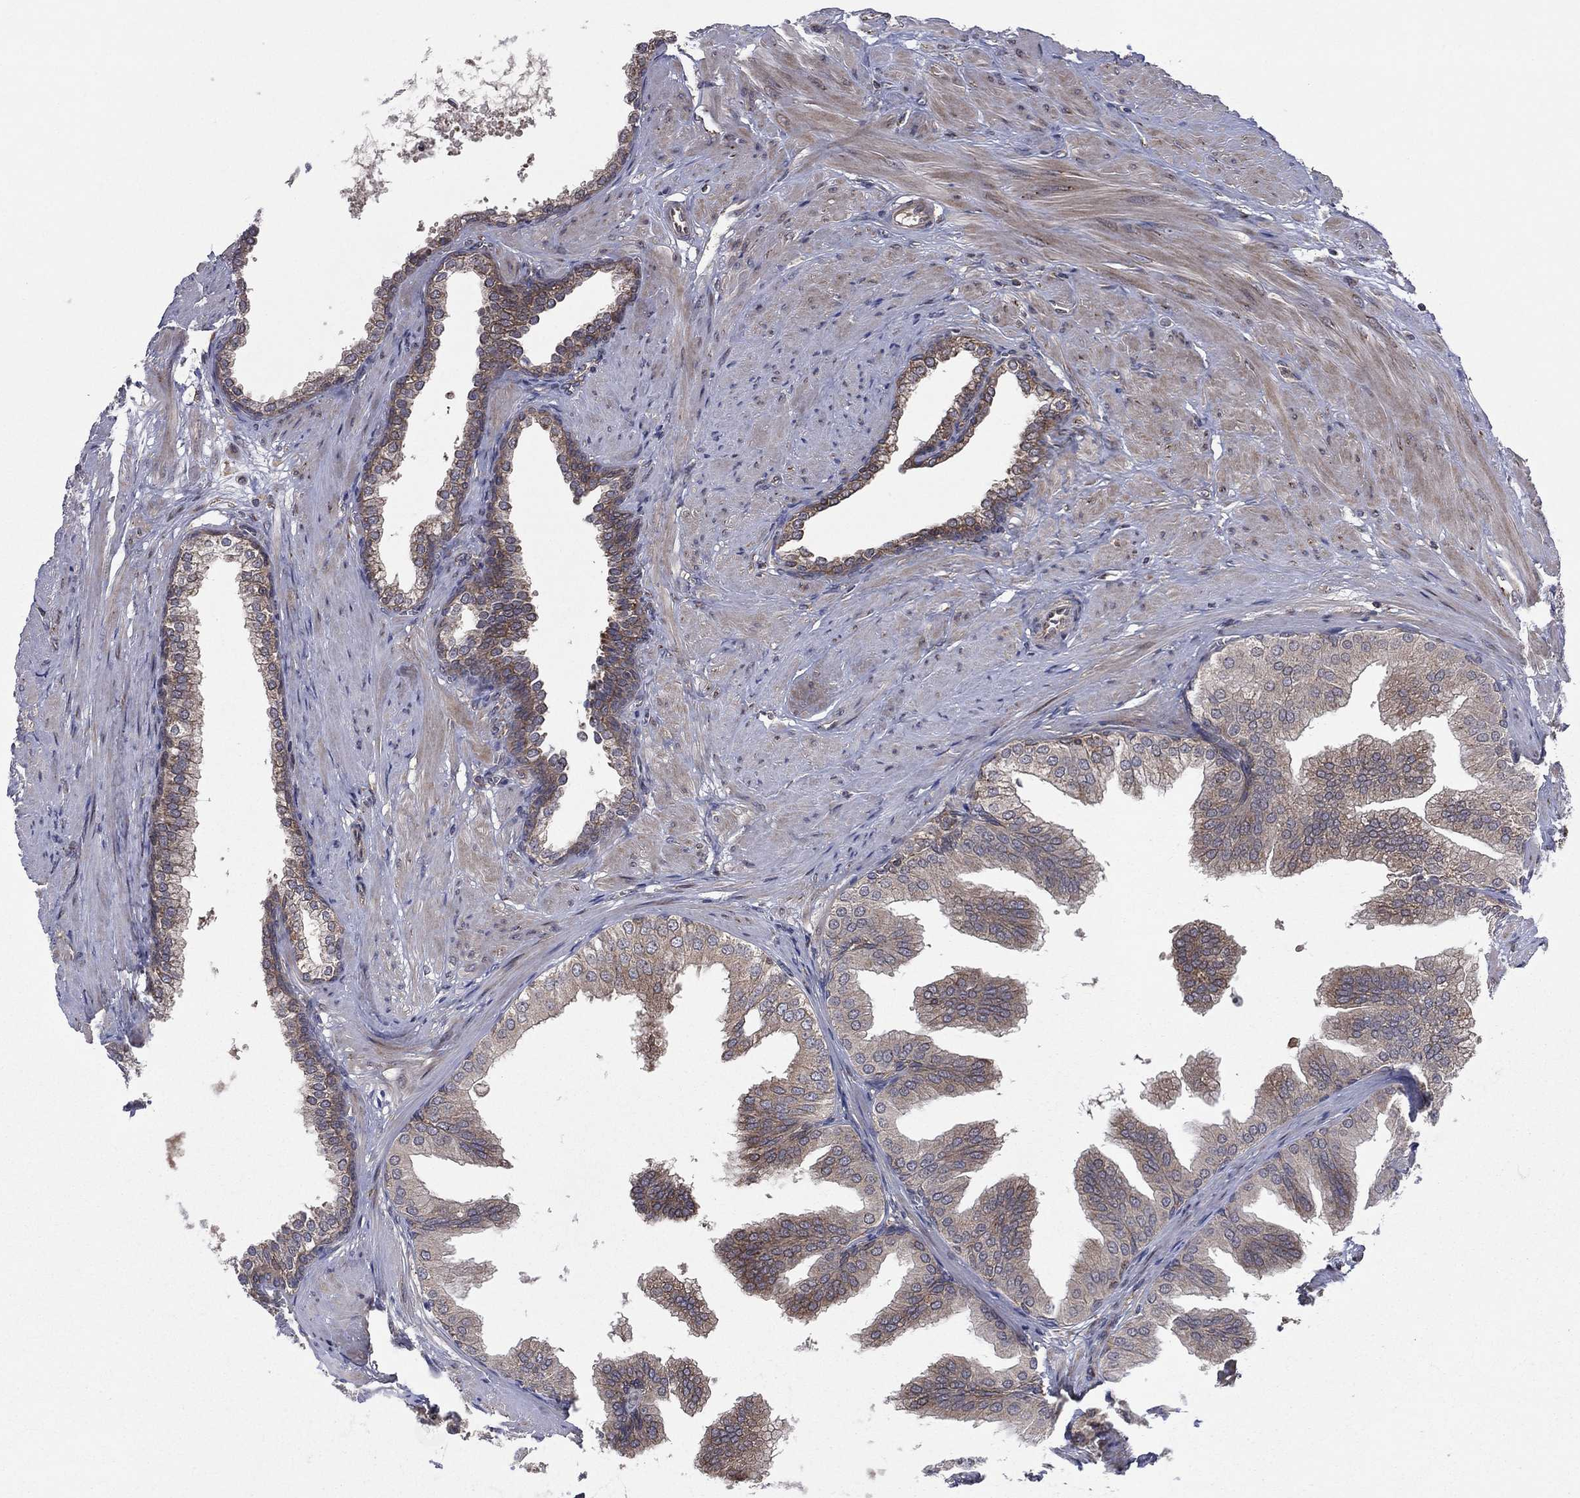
{"staining": {"intensity": "weak", "quantity": "<25%", "location": "cytoplasmic/membranous"}, "tissue": "prostate cancer", "cell_type": "Tumor cells", "image_type": "cancer", "snomed": [{"axis": "morphology", "description": "Adenocarcinoma, NOS"}, {"axis": "topography", "description": "Prostate"}], "caption": "Immunohistochemistry (IHC) image of neoplastic tissue: human adenocarcinoma (prostate) stained with DAB (3,3'-diaminobenzidine) exhibits no significant protein staining in tumor cells. (Immunohistochemistry (IHC), brightfield microscopy, high magnification).", "gene": "C2orf76", "patient": {"sex": "male", "age": 69}}